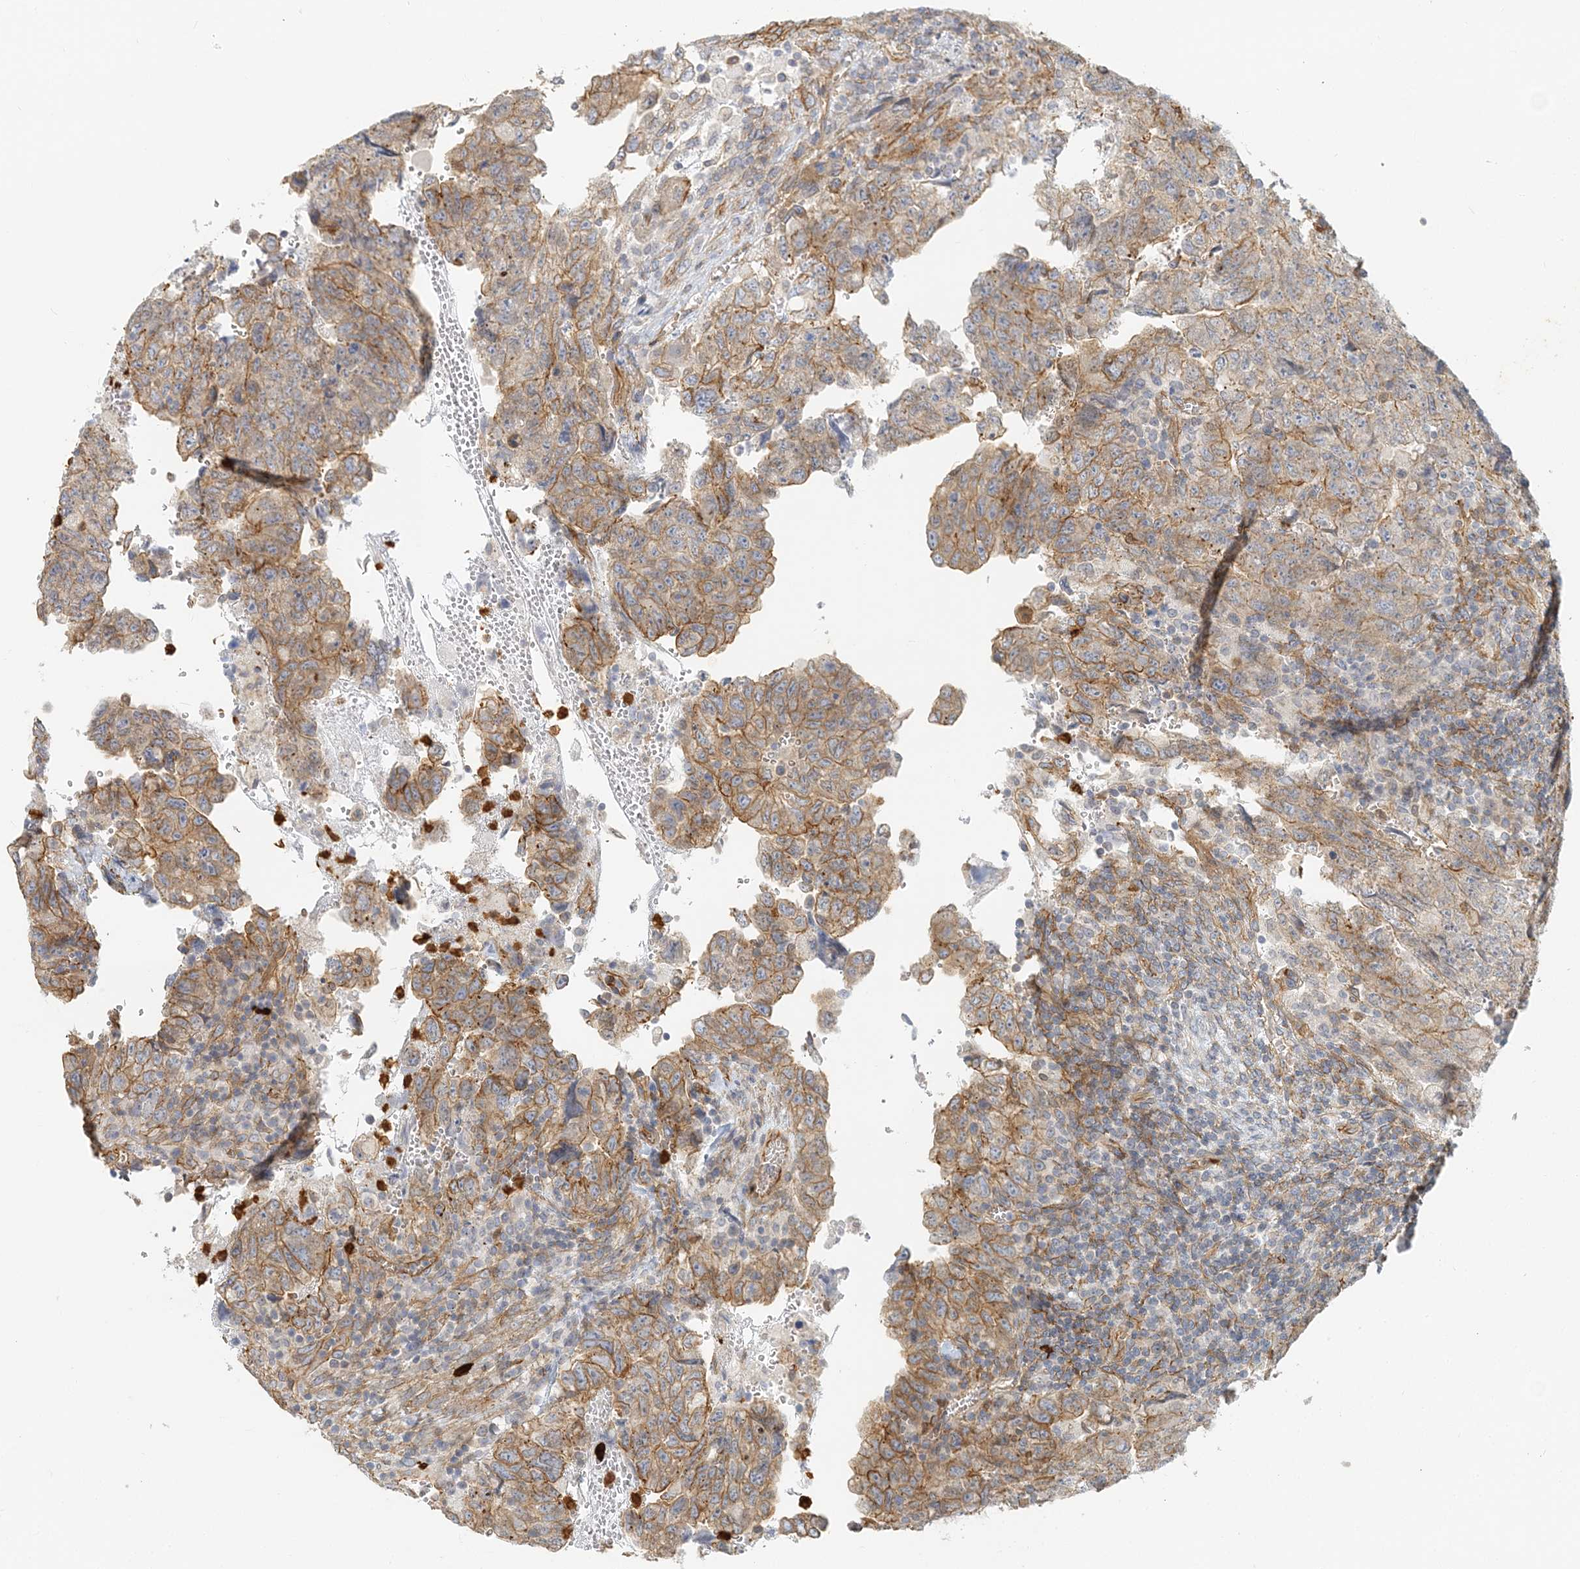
{"staining": {"intensity": "moderate", "quantity": "25%-75%", "location": "cytoplasmic/membranous"}, "tissue": "testis cancer", "cell_type": "Tumor cells", "image_type": "cancer", "snomed": [{"axis": "morphology", "description": "Carcinoma, Embryonal, NOS"}, {"axis": "topography", "description": "Testis"}], "caption": "Brown immunohistochemical staining in human testis cancer (embryonal carcinoma) displays moderate cytoplasmic/membranous staining in approximately 25%-75% of tumor cells. The staining was performed using DAB (3,3'-diaminobenzidine) to visualize the protein expression in brown, while the nuclei were stained in blue with hematoxylin (Magnification: 20x).", "gene": "DNAH1", "patient": {"sex": "male", "age": 36}}